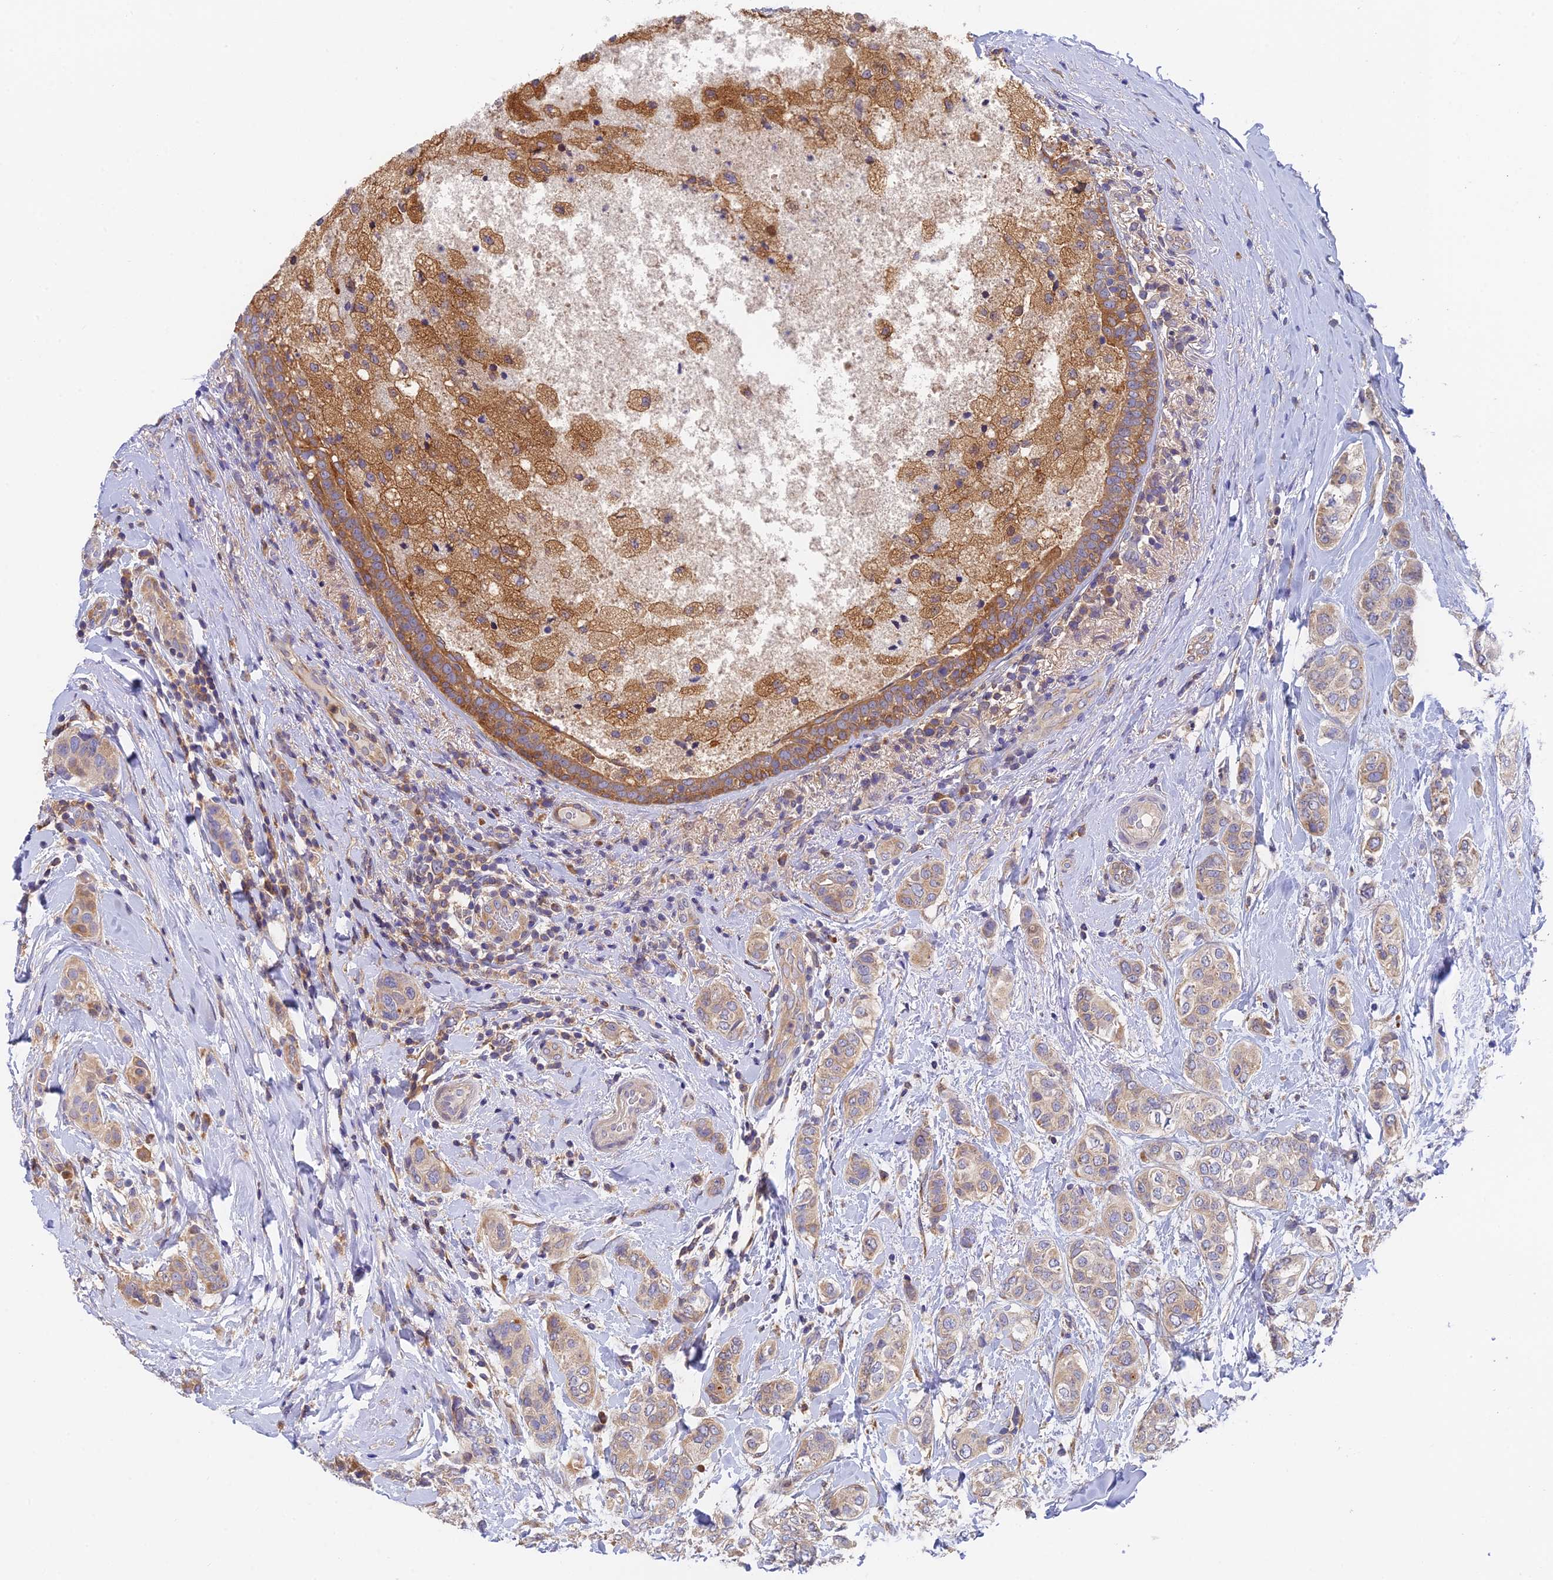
{"staining": {"intensity": "weak", "quantity": "<25%", "location": "cytoplasmic/membranous"}, "tissue": "breast cancer", "cell_type": "Tumor cells", "image_type": "cancer", "snomed": [{"axis": "morphology", "description": "Lobular carcinoma"}, {"axis": "topography", "description": "Breast"}], "caption": "This is a micrograph of immunohistochemistry staining of breast cancer, which shows no expression in tumor cells.", "gene": "IPO5", "patient": {"sex": "female", "age": 51}}